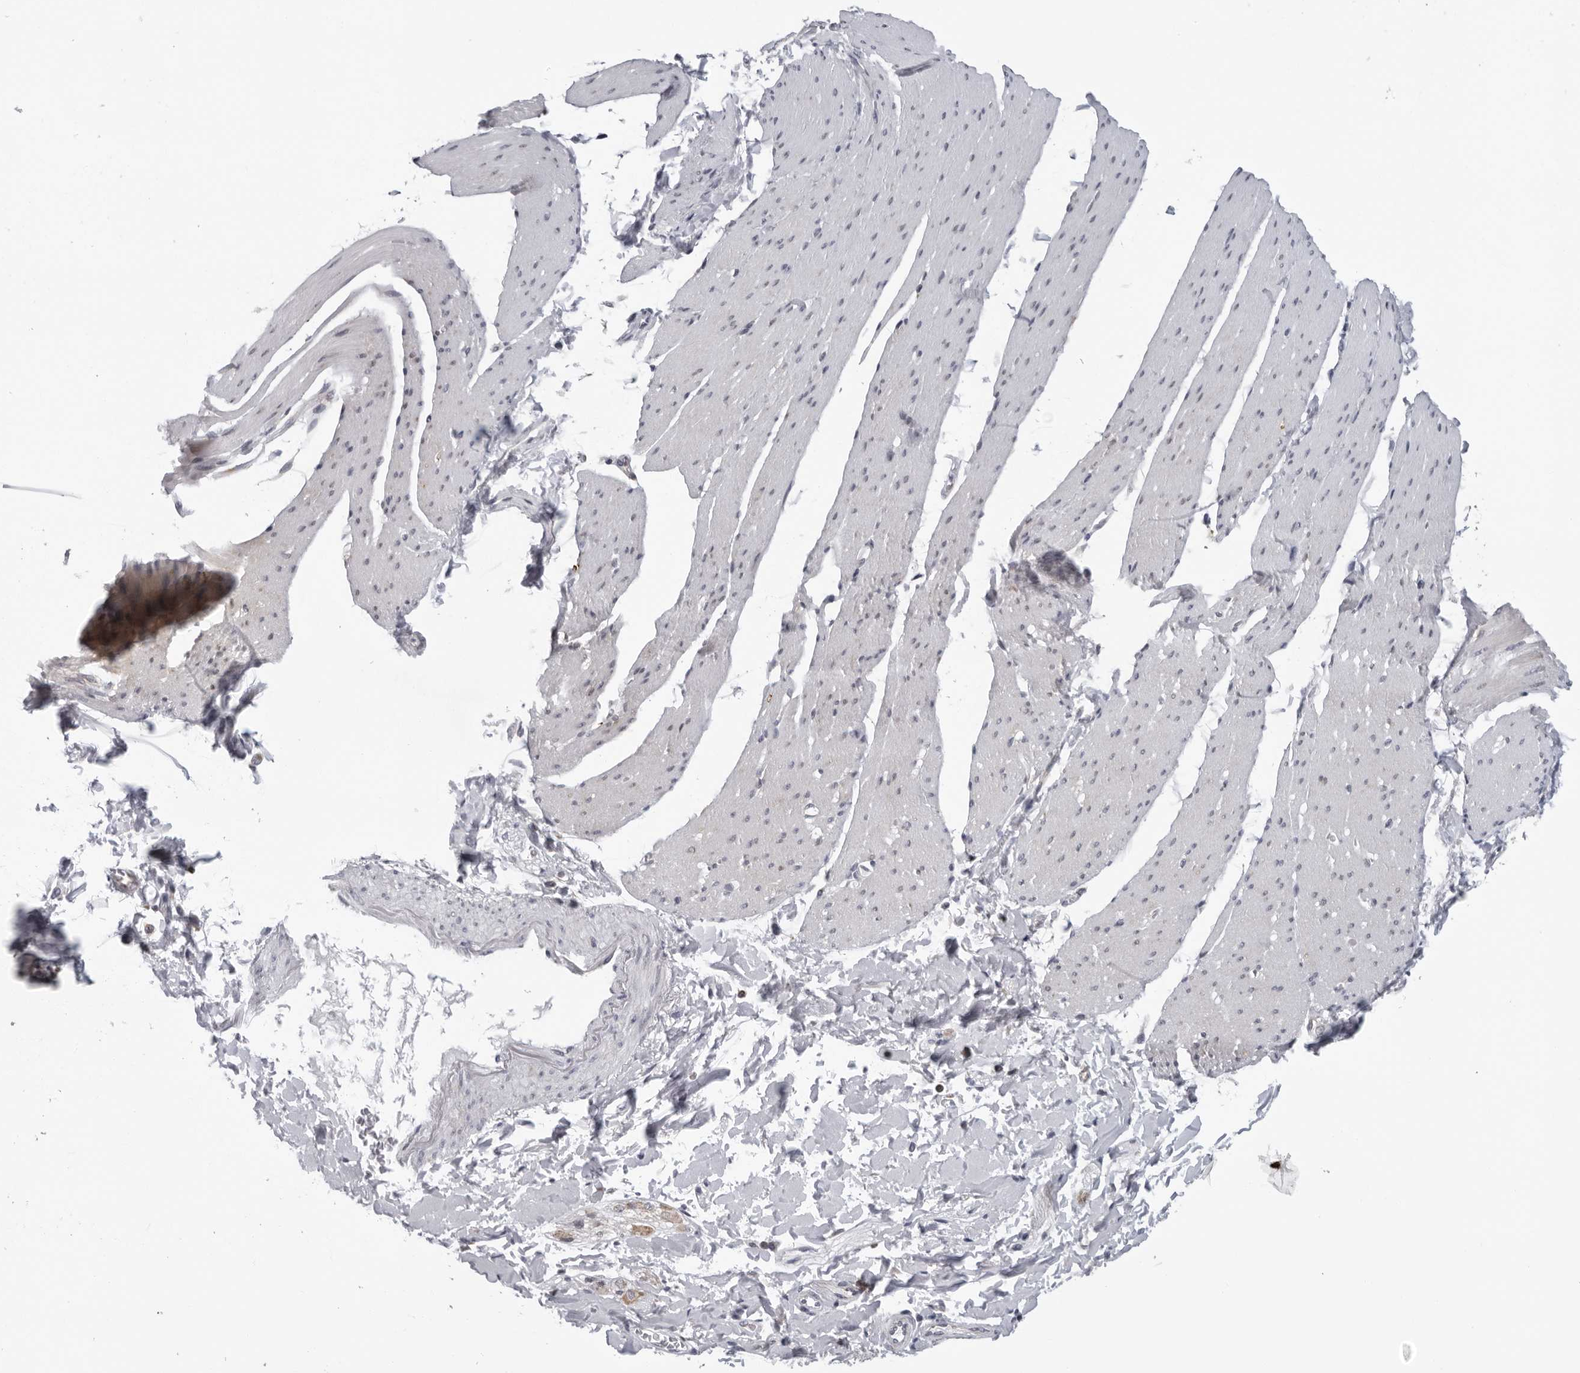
{"staining": {"intensity": "negative", "quantity": "none", "location": "none"}, "tissue": "smooth muscle", "cell_type": "Smooth muscle cells", "image_type": "normal", "snomed": [{"axis": "morphology", "description": "Normal tissue, NOS"}, {"axis": "topography", "description": "Smooth muscle"}, {"axis": "topography", "description": "Small intestine"}], "caption": "High magnification brightfield microscopy of unremarkable smooth muscle stained with DAB (3,3'-diaminobenzidine) (brown) and counterstained with hematoxylin (blue): smooth muscle cells show no significant positivity.", "gene": "CPT2", "patient": {"sex": "female", "age": 84}}